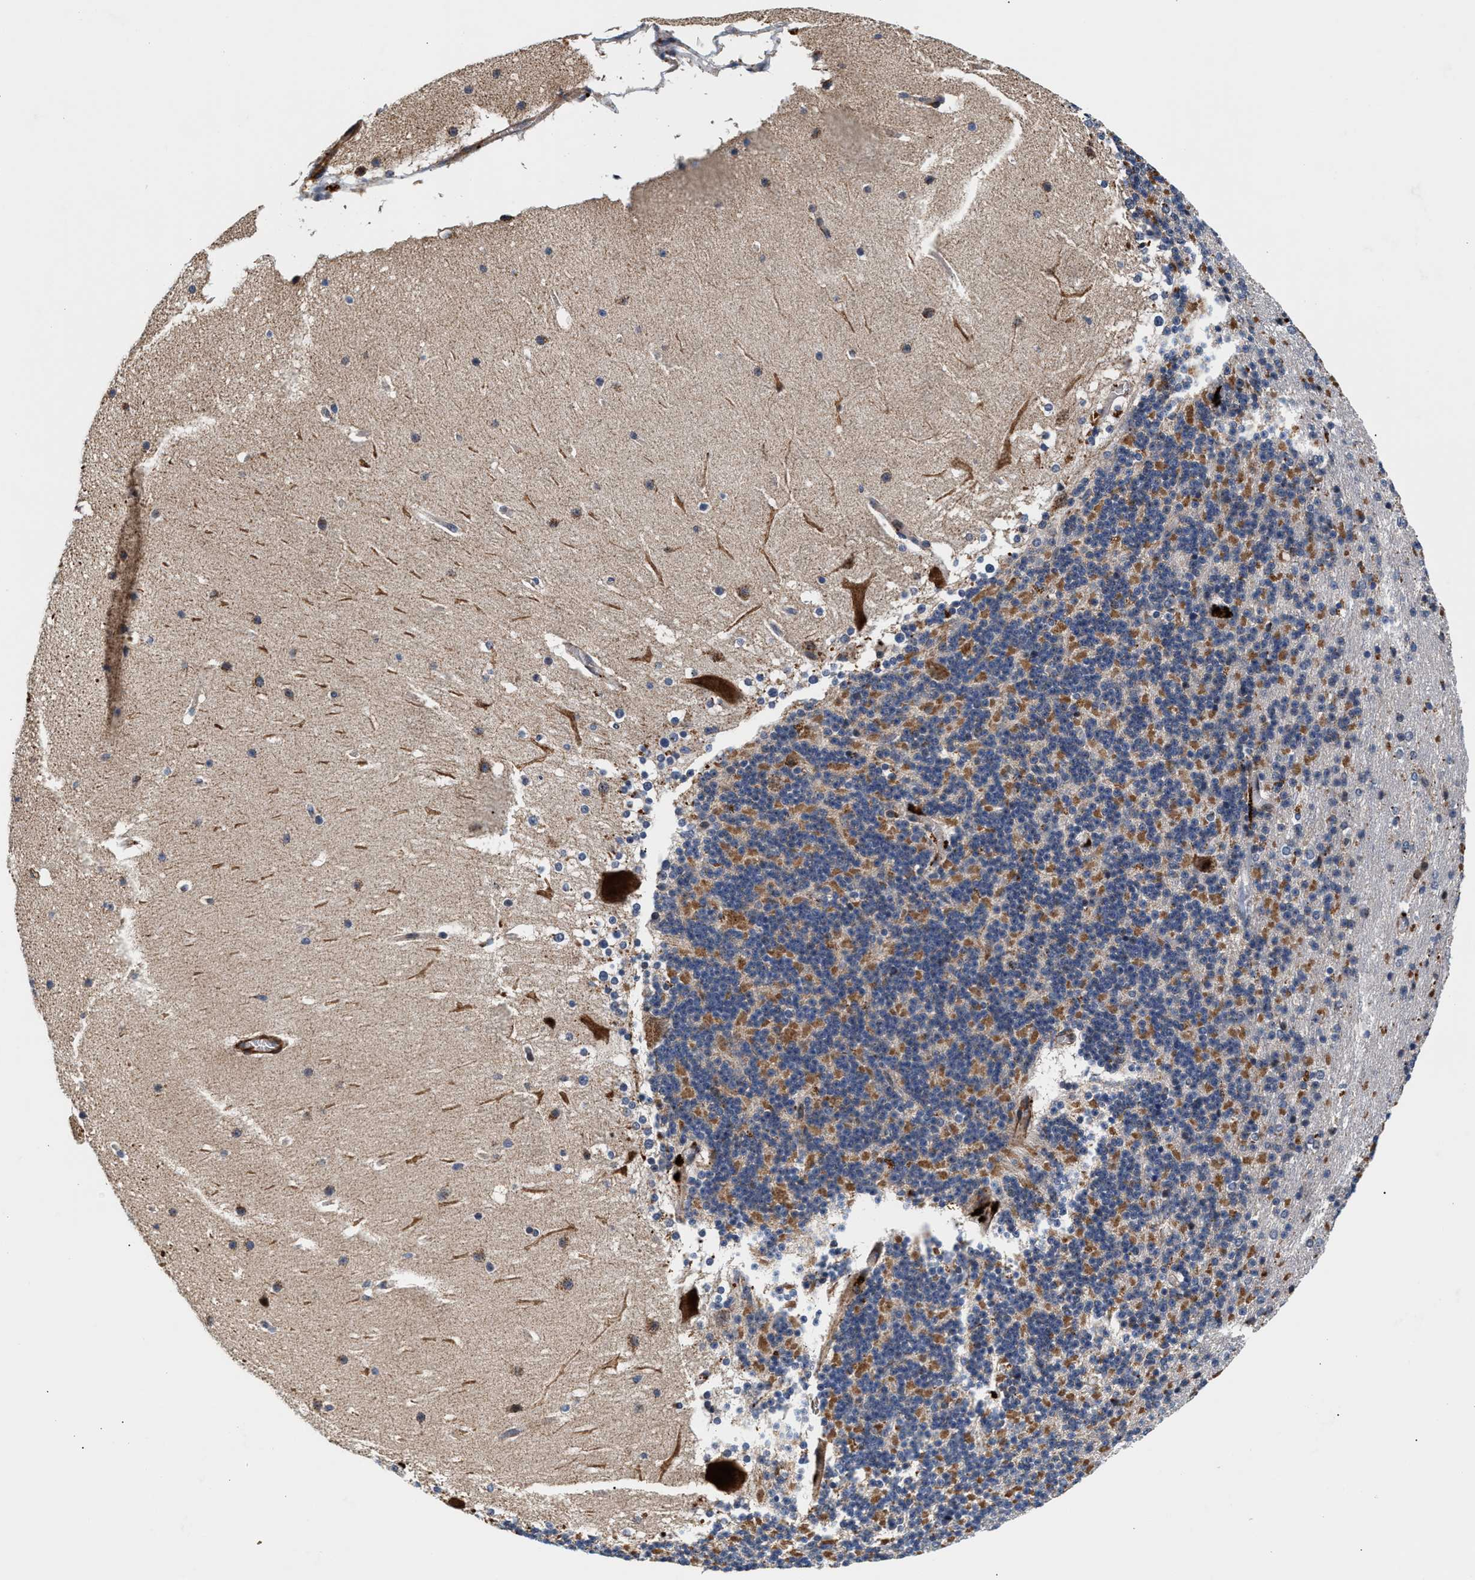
{"staining": {"intensity": "moderate", "quantity": "25%-75%", "location": "cytoplasmic/membranous"}, "tissue": "cerebellum", "cell_type": "Cells in granular layer", "image_type": "normal", "snomed": [{"axis": "morphology", "description": "Normal tissue, NOS"}, {"axis": "topography", "description": "Cerebellum"}], "caption": "Immunohistochemistry (DAB) staining of unremarkable human cerebellum demonstrates moderate cytoplasmic/membranous protein expression in about 25%-75% of cells in granular layer.", "gene": "SGK1", "patient": {"sex": "female", "age": 19}}